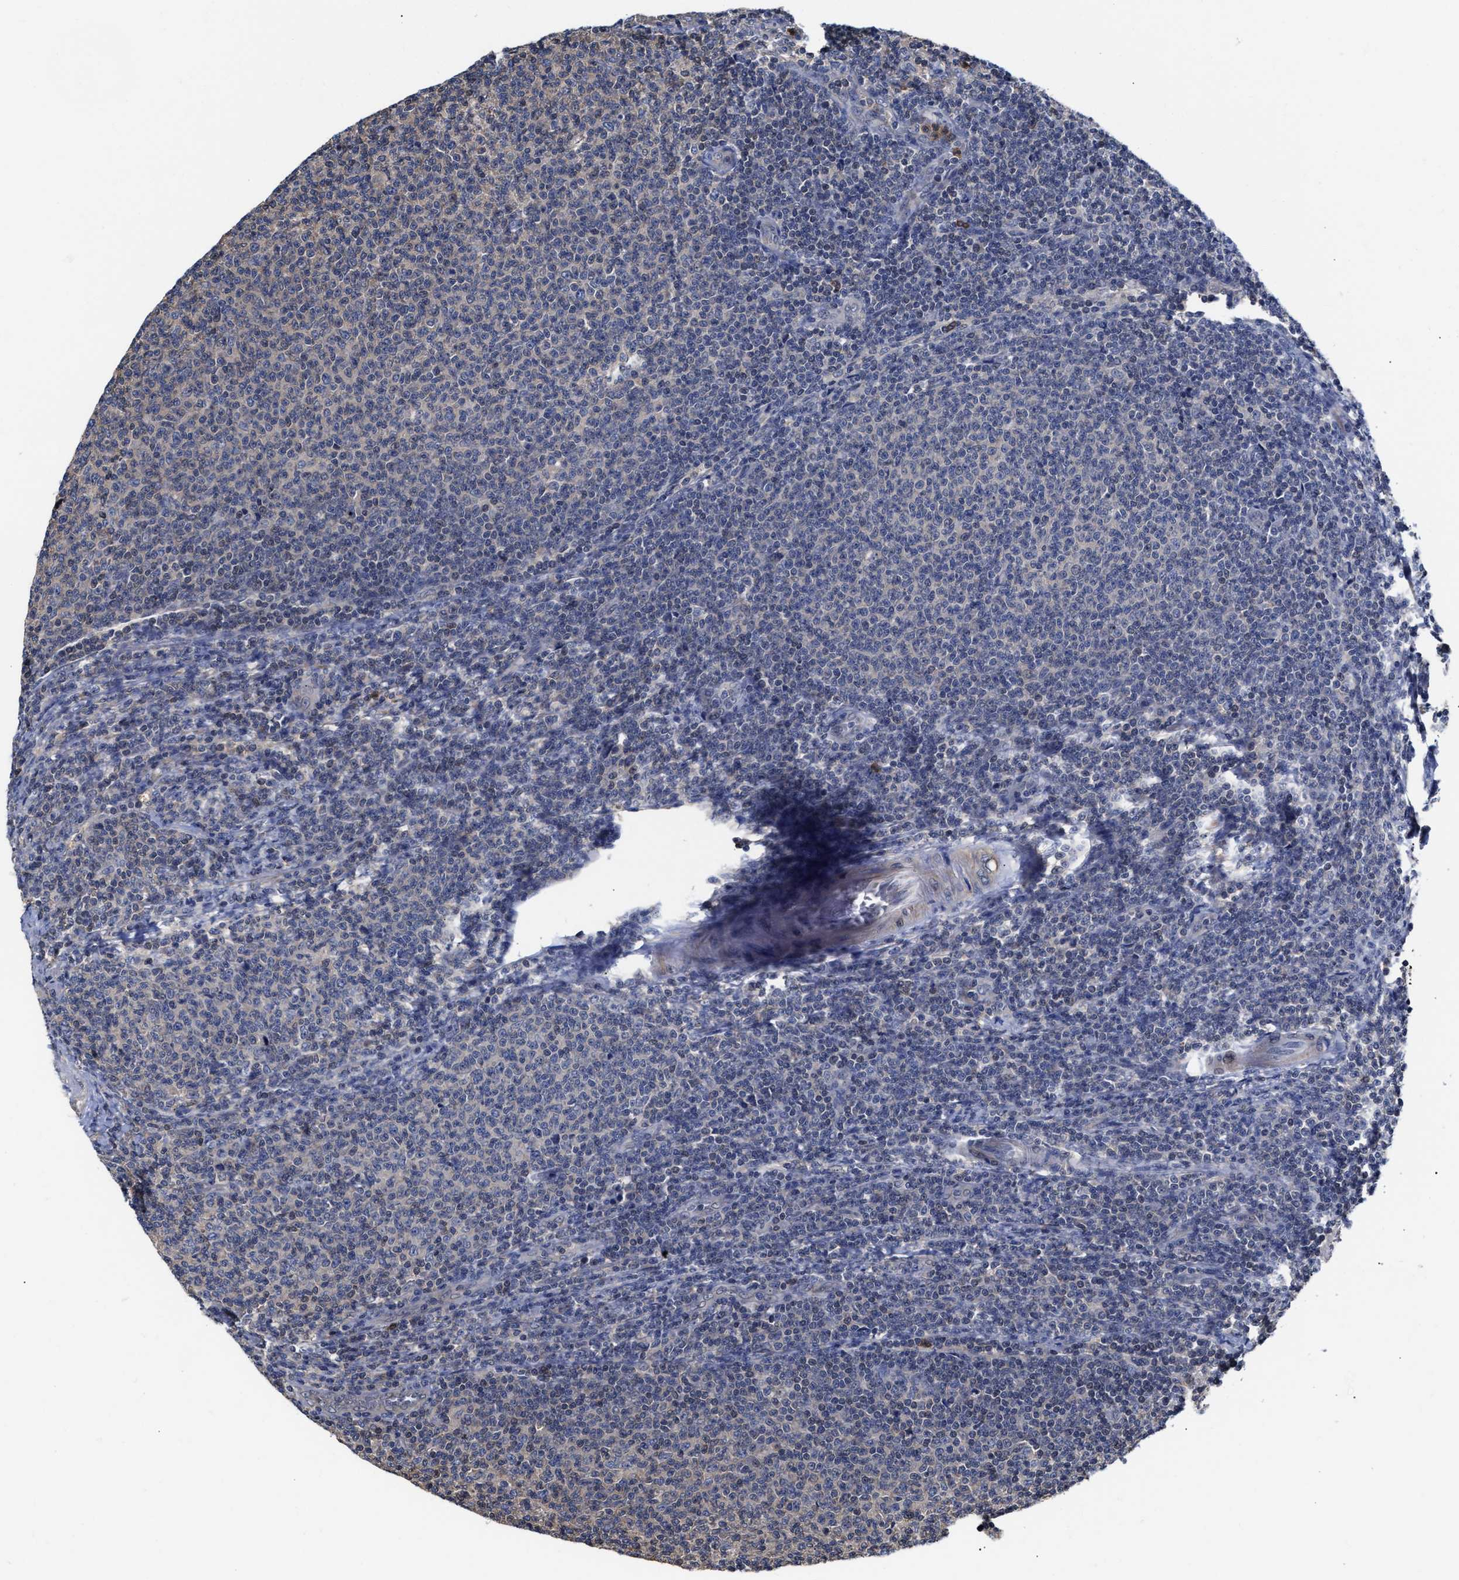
{"staining": {"intensity": "negative", "quantity": "none", "location": "none"}, "tissue": "lymphoma", "cell_type": "Tumor cells", "image_type": "cancer", "snomed": [{"axis": "morphology", "description": "Malignant lymphoma, non-Hodgkin's type, Low grade"}, {"axis": "topography", "description": "Lymph node"}], "caption": "Immunohistochemical staining of human lymphoma reveals no significant expression in tumor cells.", "gene": "KLHDC1", "patient": {"sex": "male", "age": 66}}